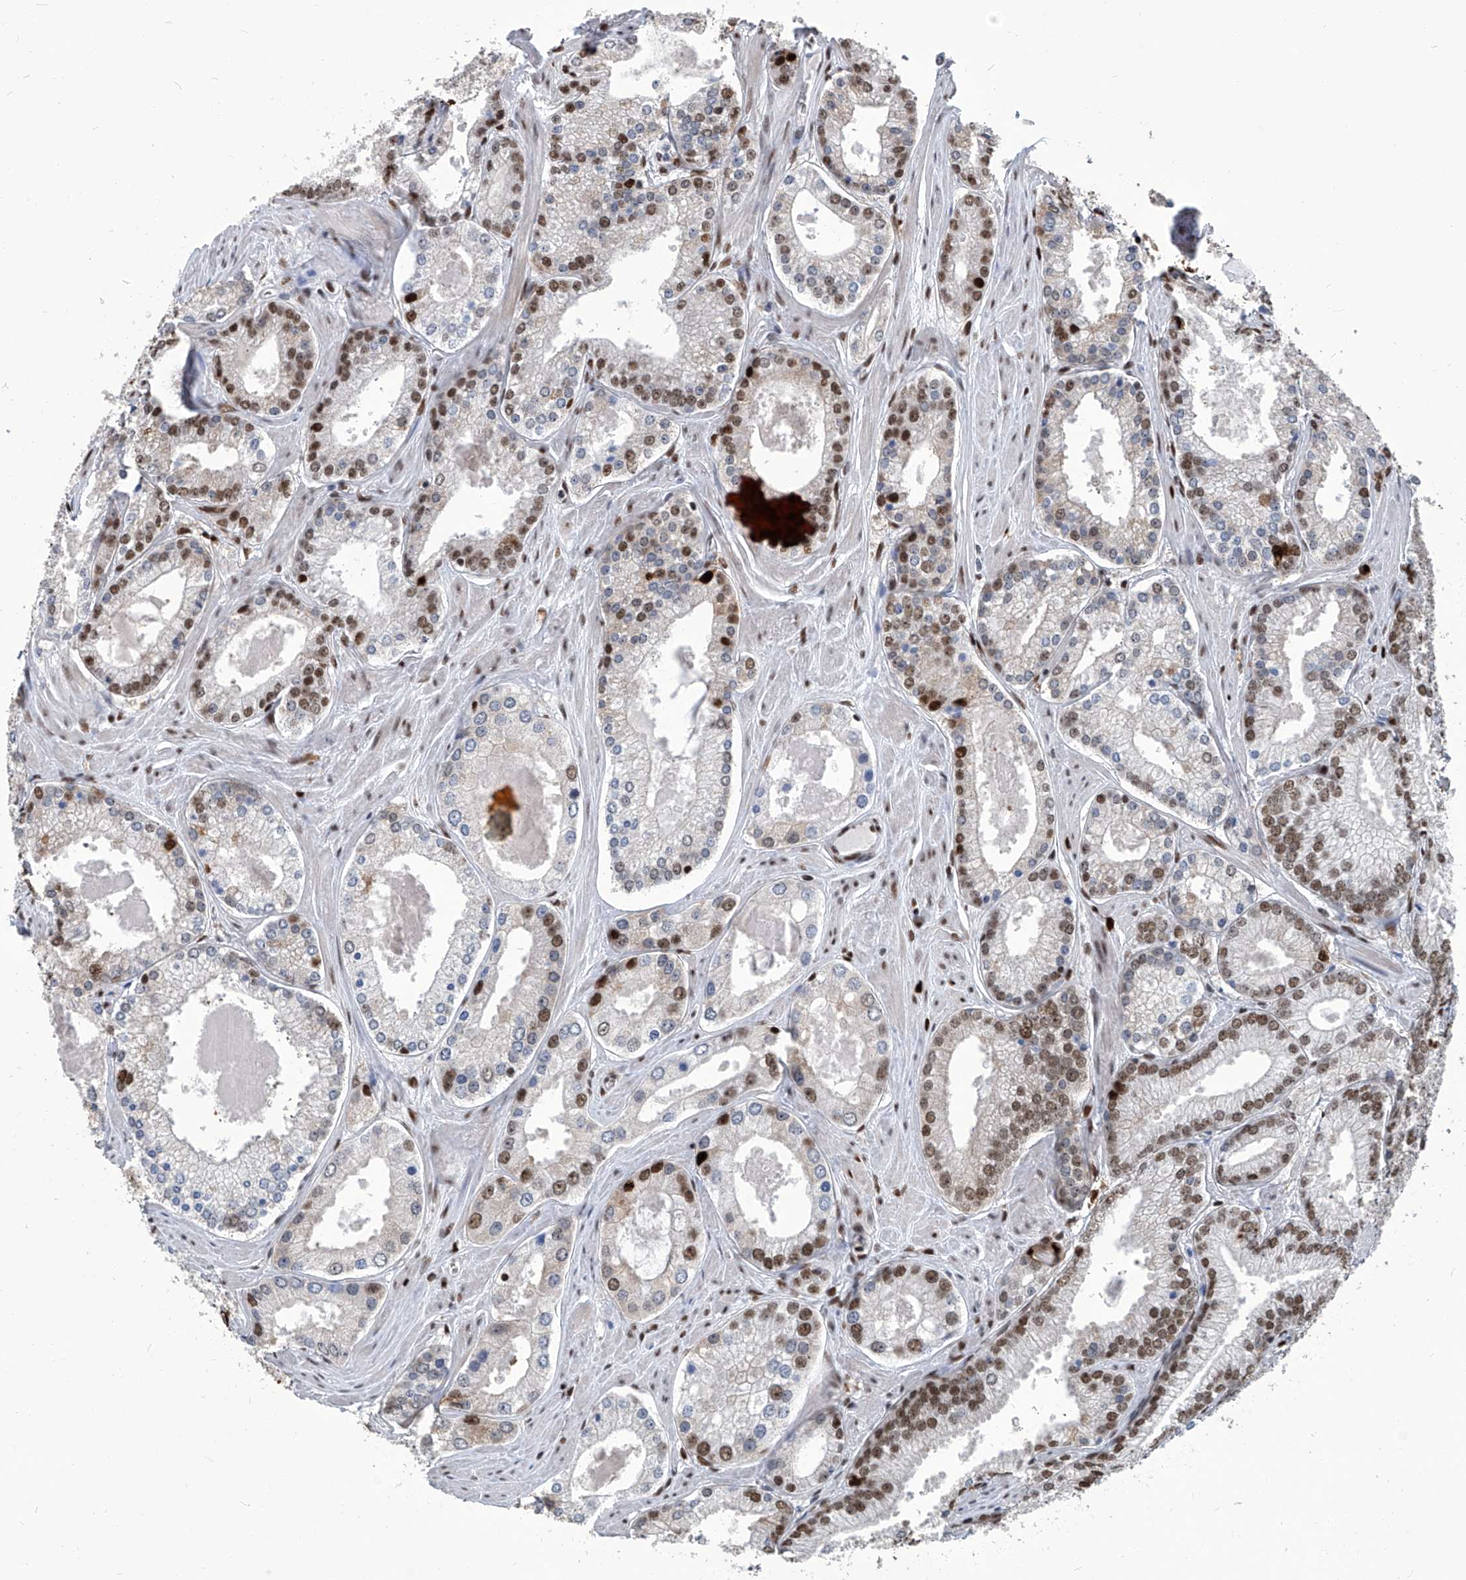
{"staining": {"intensity": "moderate", "quantity": "25%-75%", "location": "nuclear"}, "tissue": "prostate cancer", "cell_type": "Tumor cells", "image_type": "cancer", "snomed": [{"axis": "morphology", "description": "Adenocarcinoma, Low grade"}, {"axis": "topography", "description": "Prostate"}], "caption": "The immunohistochemical stain highlights moderate nuclear expression in tumor cells of low-grade adenocarcinoma (prostate) tissue.", "gene": "PCNA", "patient": {"sex": "male", "age": 54}}